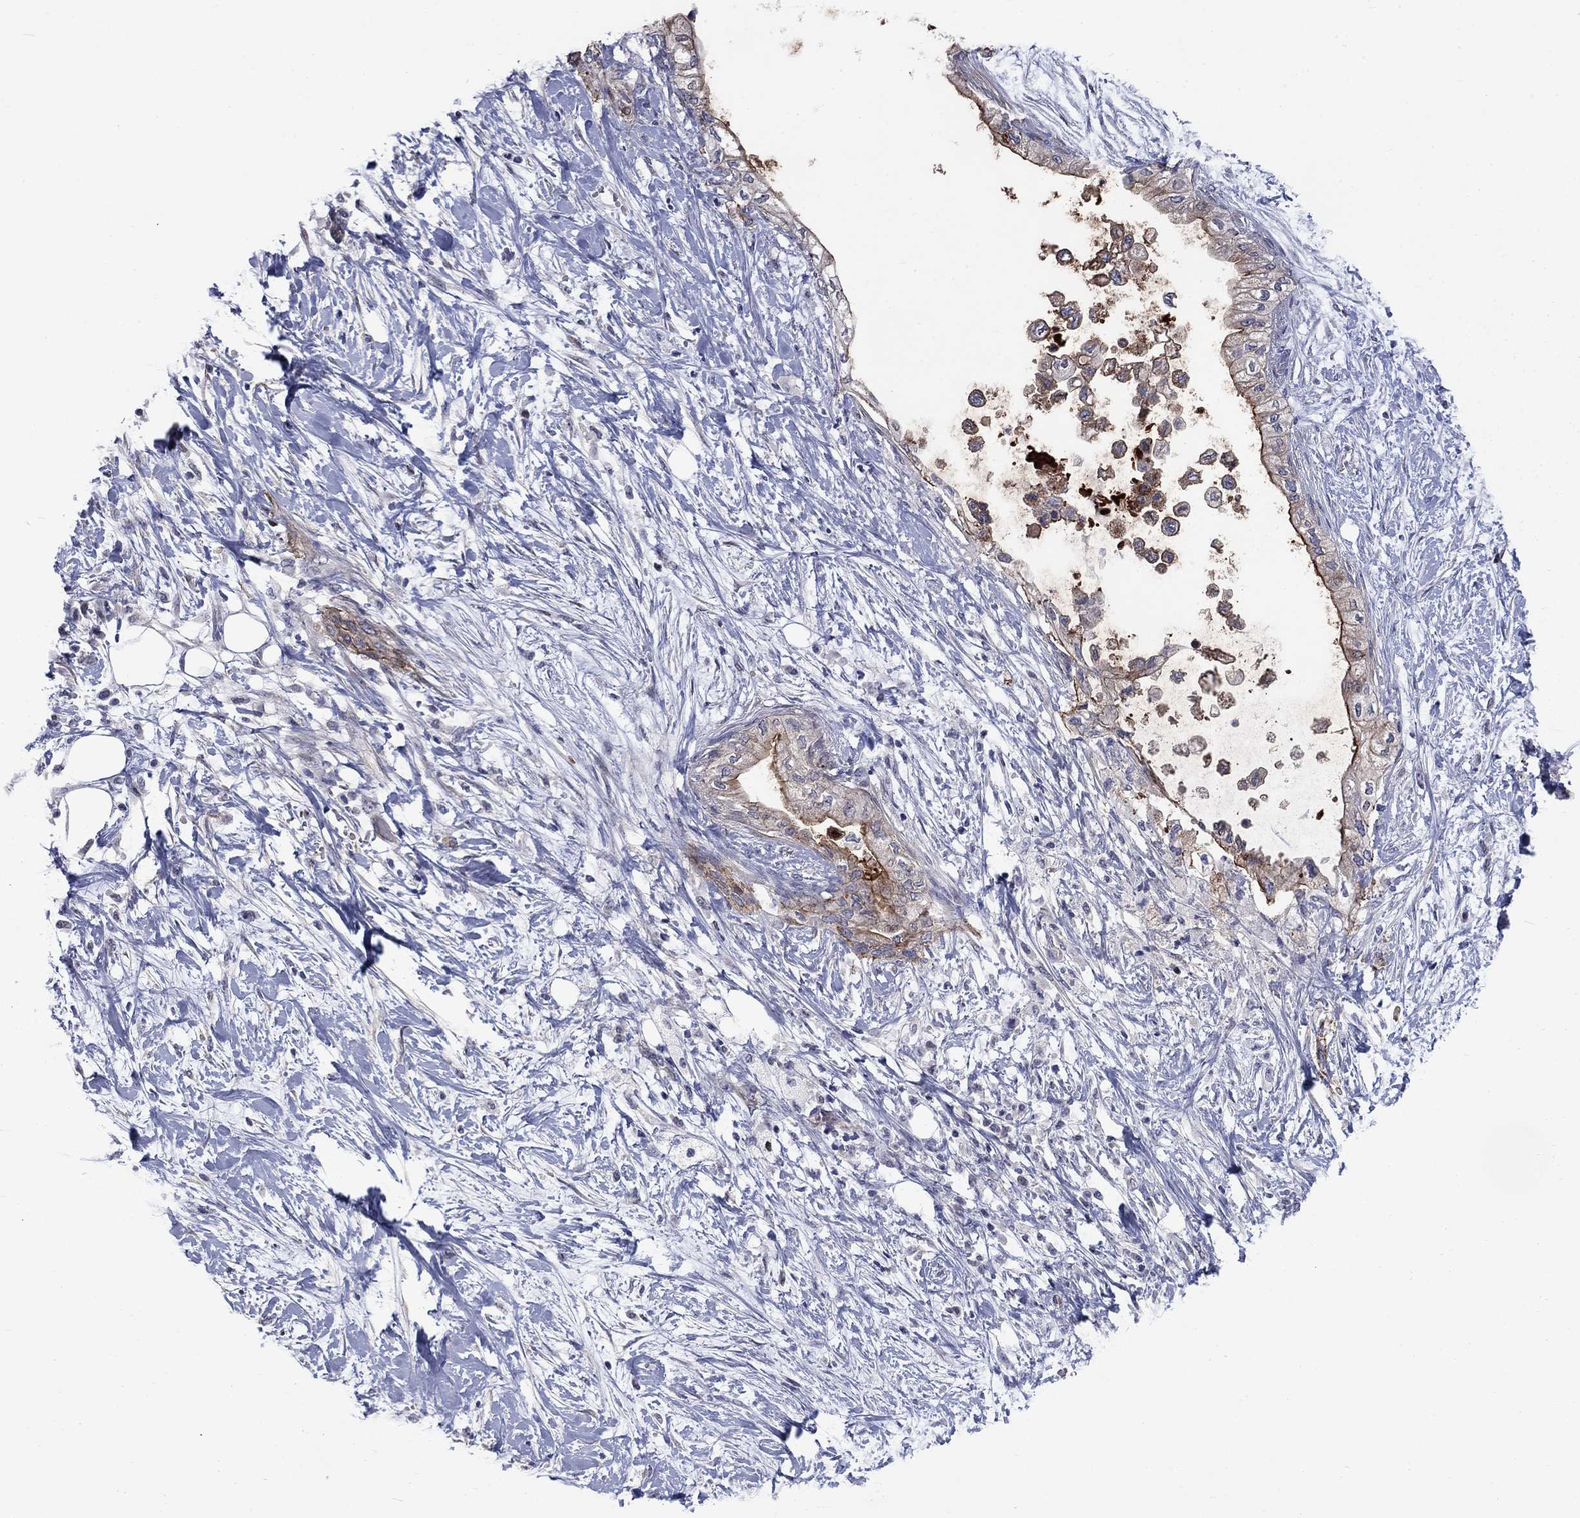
{"staining": {"intensity": "strong", "quantity": "<25%", "location": "cytoplasmic/membranous"}, "tissue": "pancreatic cancer", "cell_type": "Tumor cells", "image_type": "cancer", "snomed": [{"axis": "morphology", "description": "Normal tissue, NOS"}, {"axis": "morphology", "description": "Adenocarcinoma, NOS"}, {"axis": "topography", "description": "Pancreas"}, {"axis": "topography", "description": "Duodenum"}], "caption": "The micrograph reveals immunohistochemical staining of pancreatic cancer. There is strong cytoplasmic/membranous positivity is seen in approximately <25% of tumor cells. The protein of interest is stained brown, and the nuclei are stained in blue (DAB IHC with brightfield microscopy, high magnification).", "gene": "SLC1A1", "patient": {"sex": "female", "age": 60}}